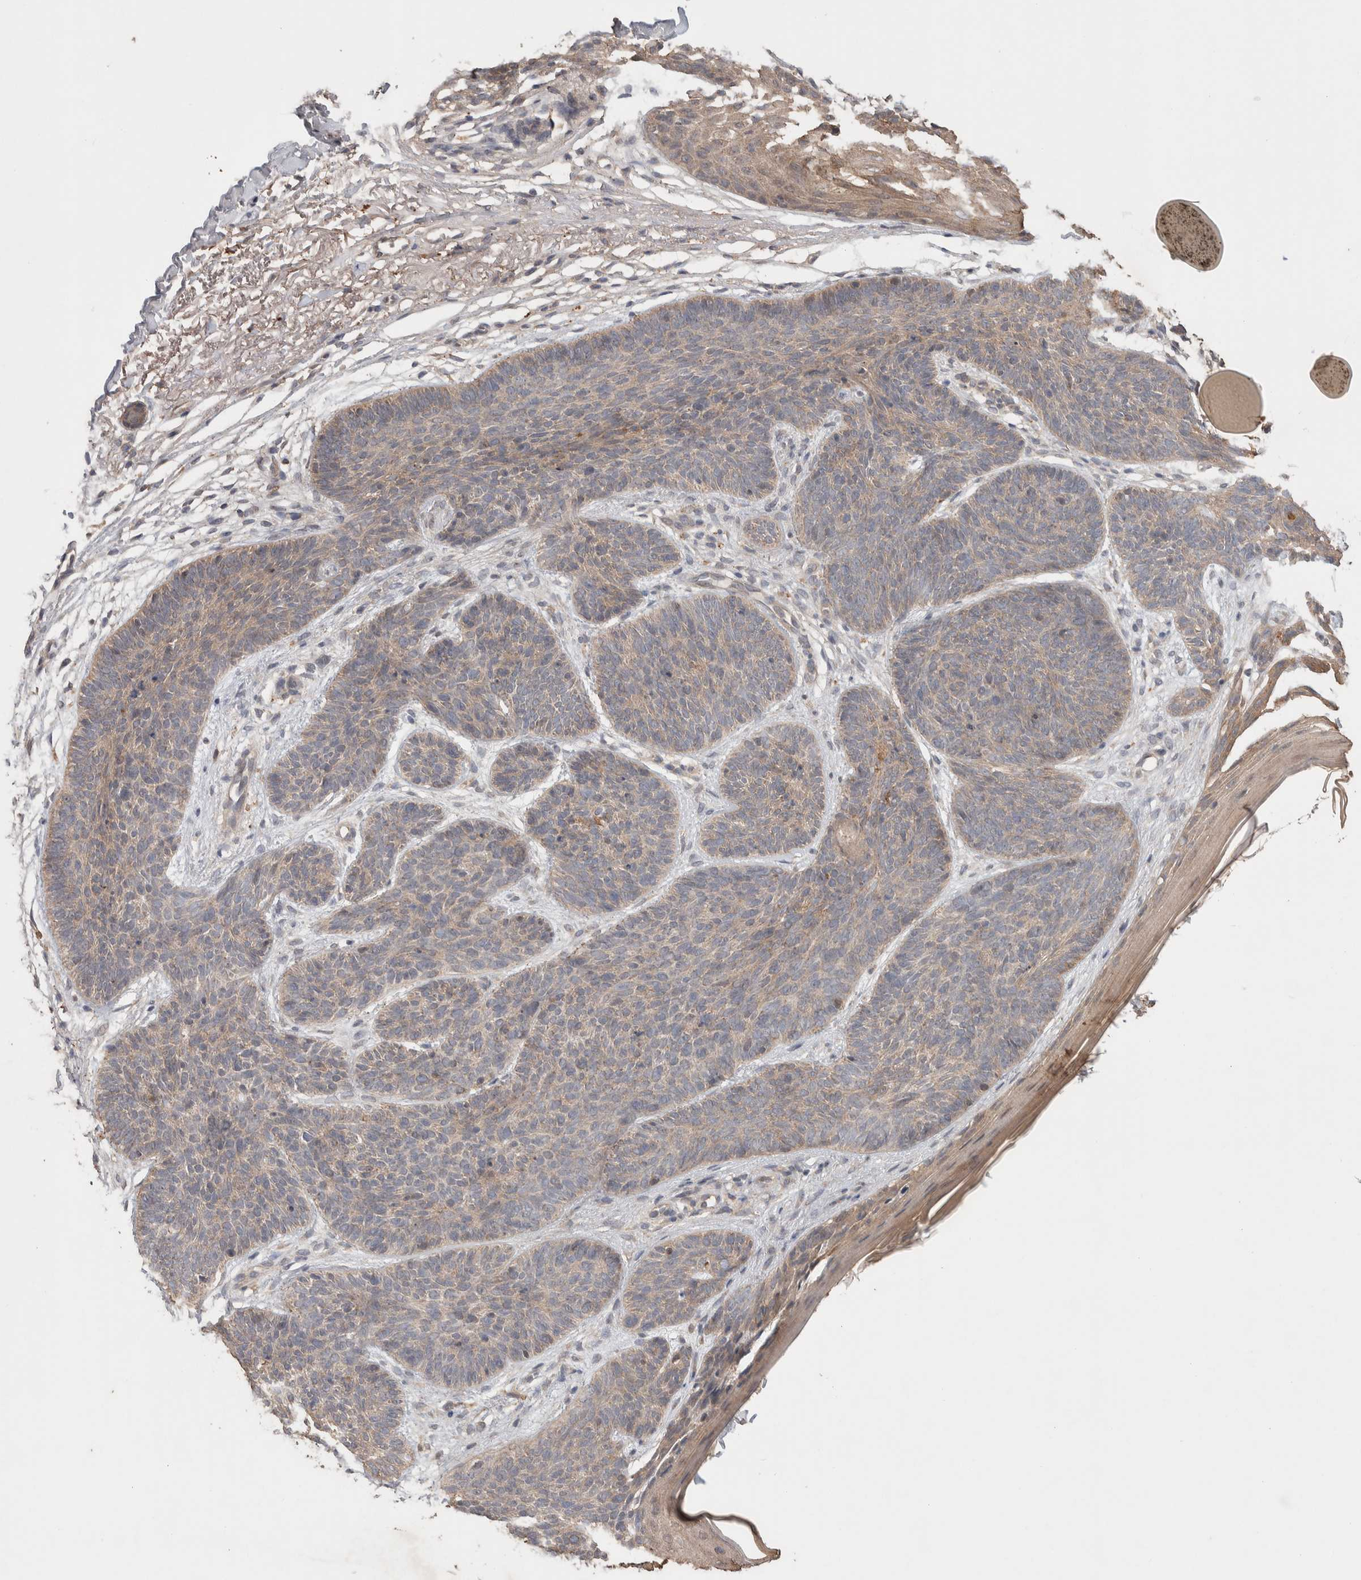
{"staining": {"intensity": "weak", "quantity": ">75%", "location": "cytoplasmic/membranous"}, "tissue": "skin cancer", "cell_type": "Tumor cells", "image_type": "cancer", "snomed": [{"axis": "morphology", "description": "Basal cell carcinoma"}, {"axis": "topography", "description": "Skin"}], "caption": "Skin basal cell carcinoma was stained to show a protein in brown. There is low levels of weak cytoplasmic/membranous expression in about >75% of tumor cells.", "gene": "KCNJ5", "patient": {"sex": "female", "age": 70}}